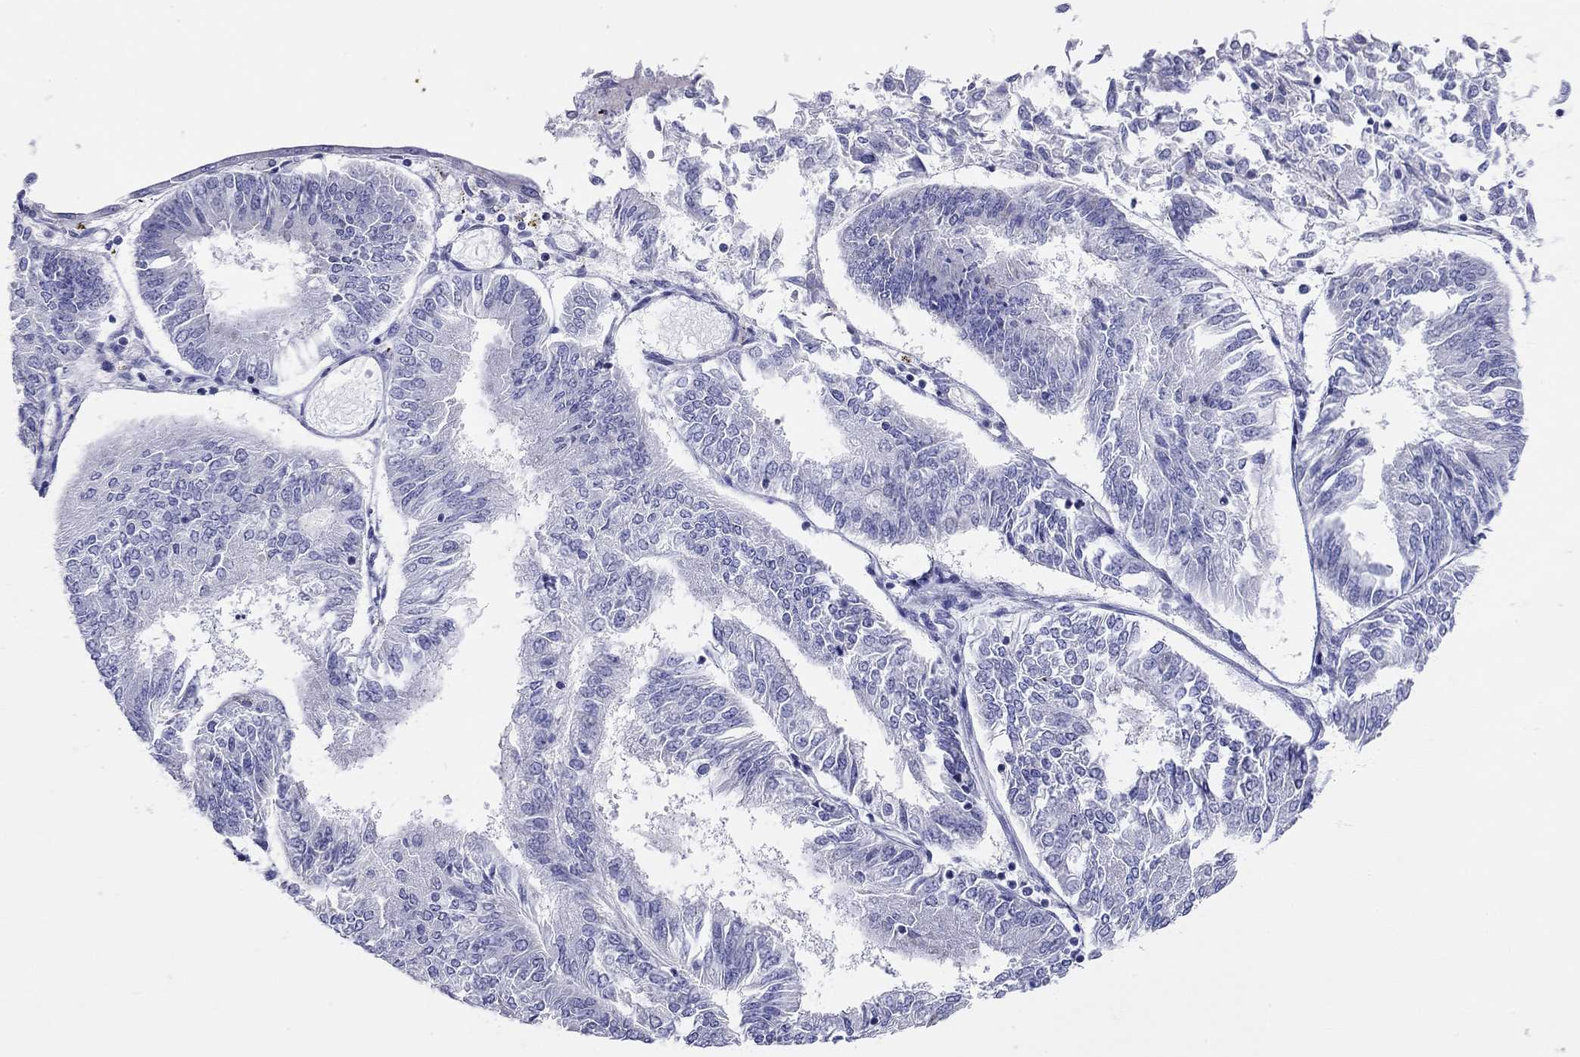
{"staining": {"intensity": "negative", "quantity": "none", "location": "none"}, "tissue": "endometrial cancer", "cell_type": "Tumor cells", "image_type": "cancer", "snomed": [{"axis": "morphology", "description": "Adenocarcinoma, NOS"}, {"axis": "topography", "description": "Endometrium"}], "caption": "This photomicrograph is of endometrial adenocarcinoma stained with immunohistochemistry to label a protein in brown with the nuclei are counter-stained blue. There is no staining in tumor cells.", "gene": "DPY19L2", "patient": {"sex": "female", "age": 58}}